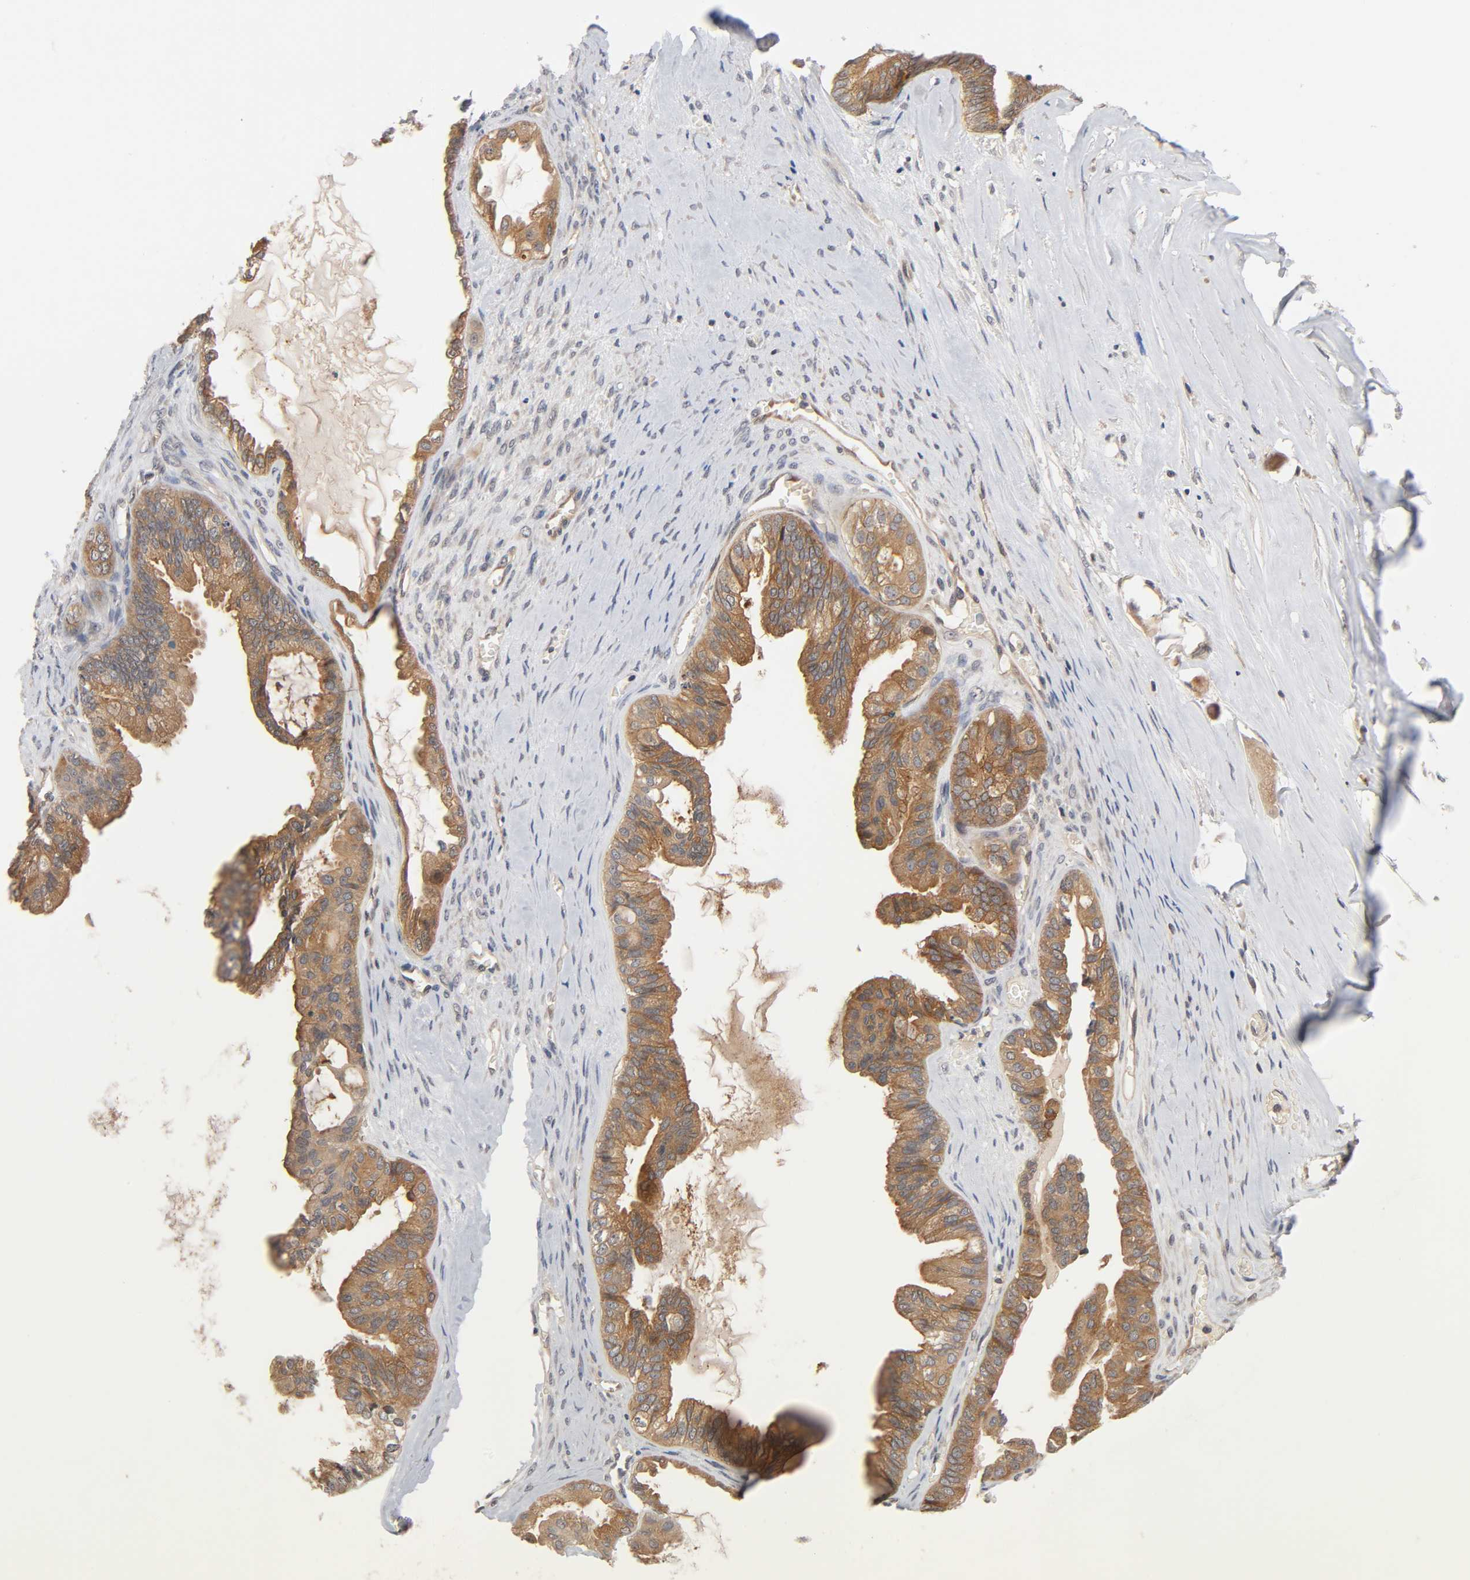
{"staining": {"intensity": "moderate", "quantity": ">75%", "location": "cytoplasmic/membranous"}, "tissue": "ovarian cancer", "cell_type": "Tumor cells", "image_type": "cancer", "snomed": [{"axis": "morphology", "description": "Carcinoma, NOS"}, {"axis": "morphology", "description": "Carcinoma, endometroid"}, {"axis": "topography", "description": "Ovary"}], "caption": "IHC image of neoplastic tissue: human carcinoma (ovarian) stained using immunohistochemistry (IHC) exhibits medium levels of moderate protein expression localized specifically in the cytoplasmic/membranous of tumor cells, appearing as a cytoplasmic/membranous brown color.", "gene": "PRKAB1", "patient": {"sex": "female", "age": 50}}